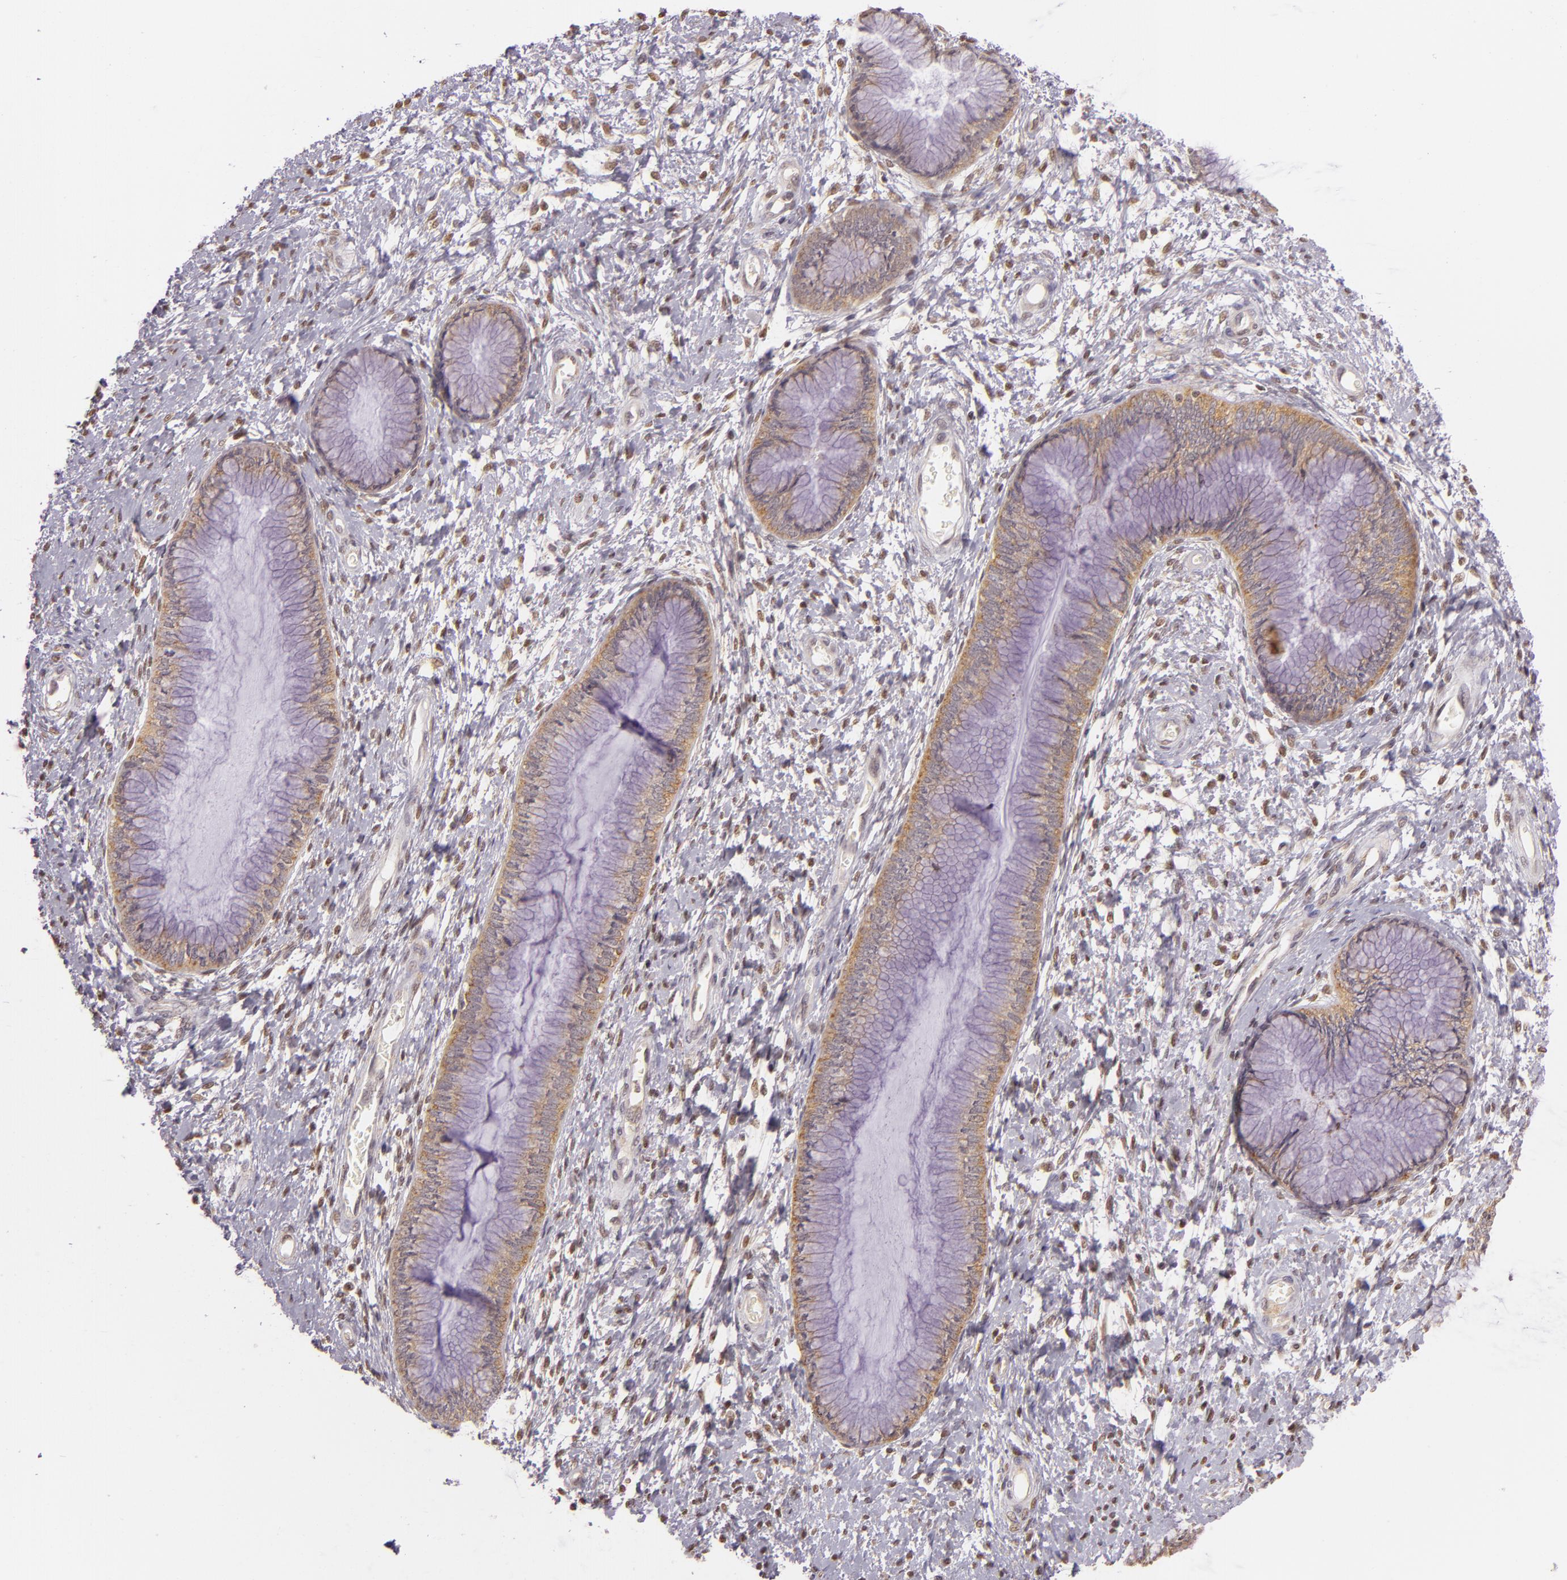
{"staining": {"intensity": "moderate", "quantity": ">75%", "location": "cytoplasmic/membranous"}, "tissue": "cervix", "cell_type": "Glandular cells", "image_type": "normal", "snomed": [{"axis": "morphology", "description": "Normal tissue, NOS"}, {"axis": "topography", "description": "Cervix"}], "caption": "A medium amount of moderate cytoplasmic/membranous positivity is identified in about >75% of glandular cells in unremarkable cervix.", "gene": "ENSG00000290315", "patient": {"sex": "female", "age": 27}}